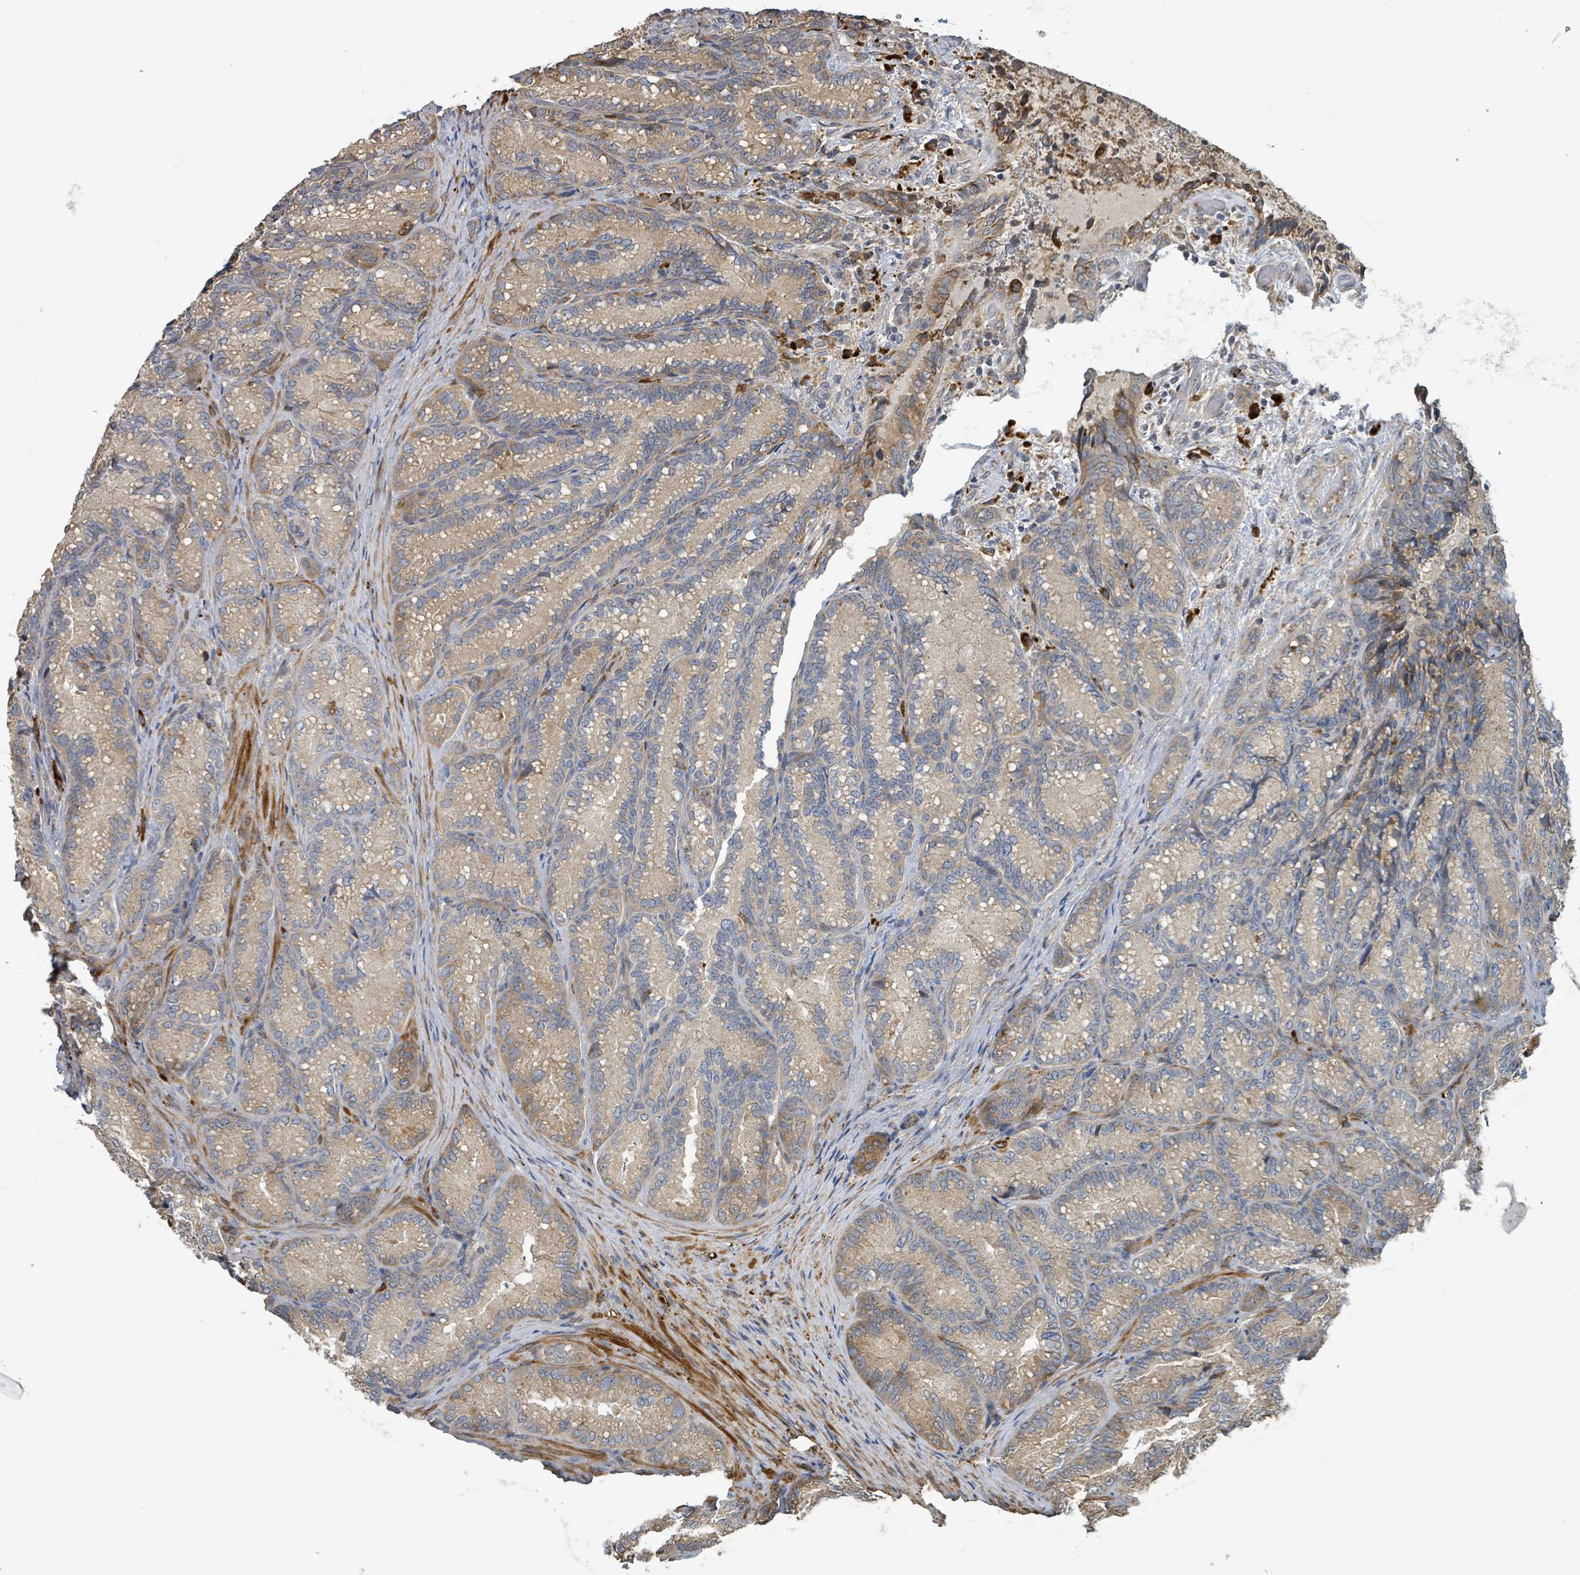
{"staining": {"intensity": "moderate", "quantity": "25%-75%", "location": "cytoplasmic/membranous"}, "tissue": "seminal vesicle", "cell_type": "Glandular cells", "image_type": "normal", "snomed": [{"axis": "morphology", "description": "Normal tissue, NOS"}, {"axis": "topography", "description": "Seminal veicle"}], "caption": "Glandular cells demonstrate medium levels of moderate cytoplasmic/membranous expression in about 25%-75% of cells in unremarkable human seminal vesicle. The staining was performed using DAB, with brown indicating positive protein expression. Nuclei are stained blue with hematoxylin.", "gene": "STARD4", "patient": {"sex": "male", "age": 58}}